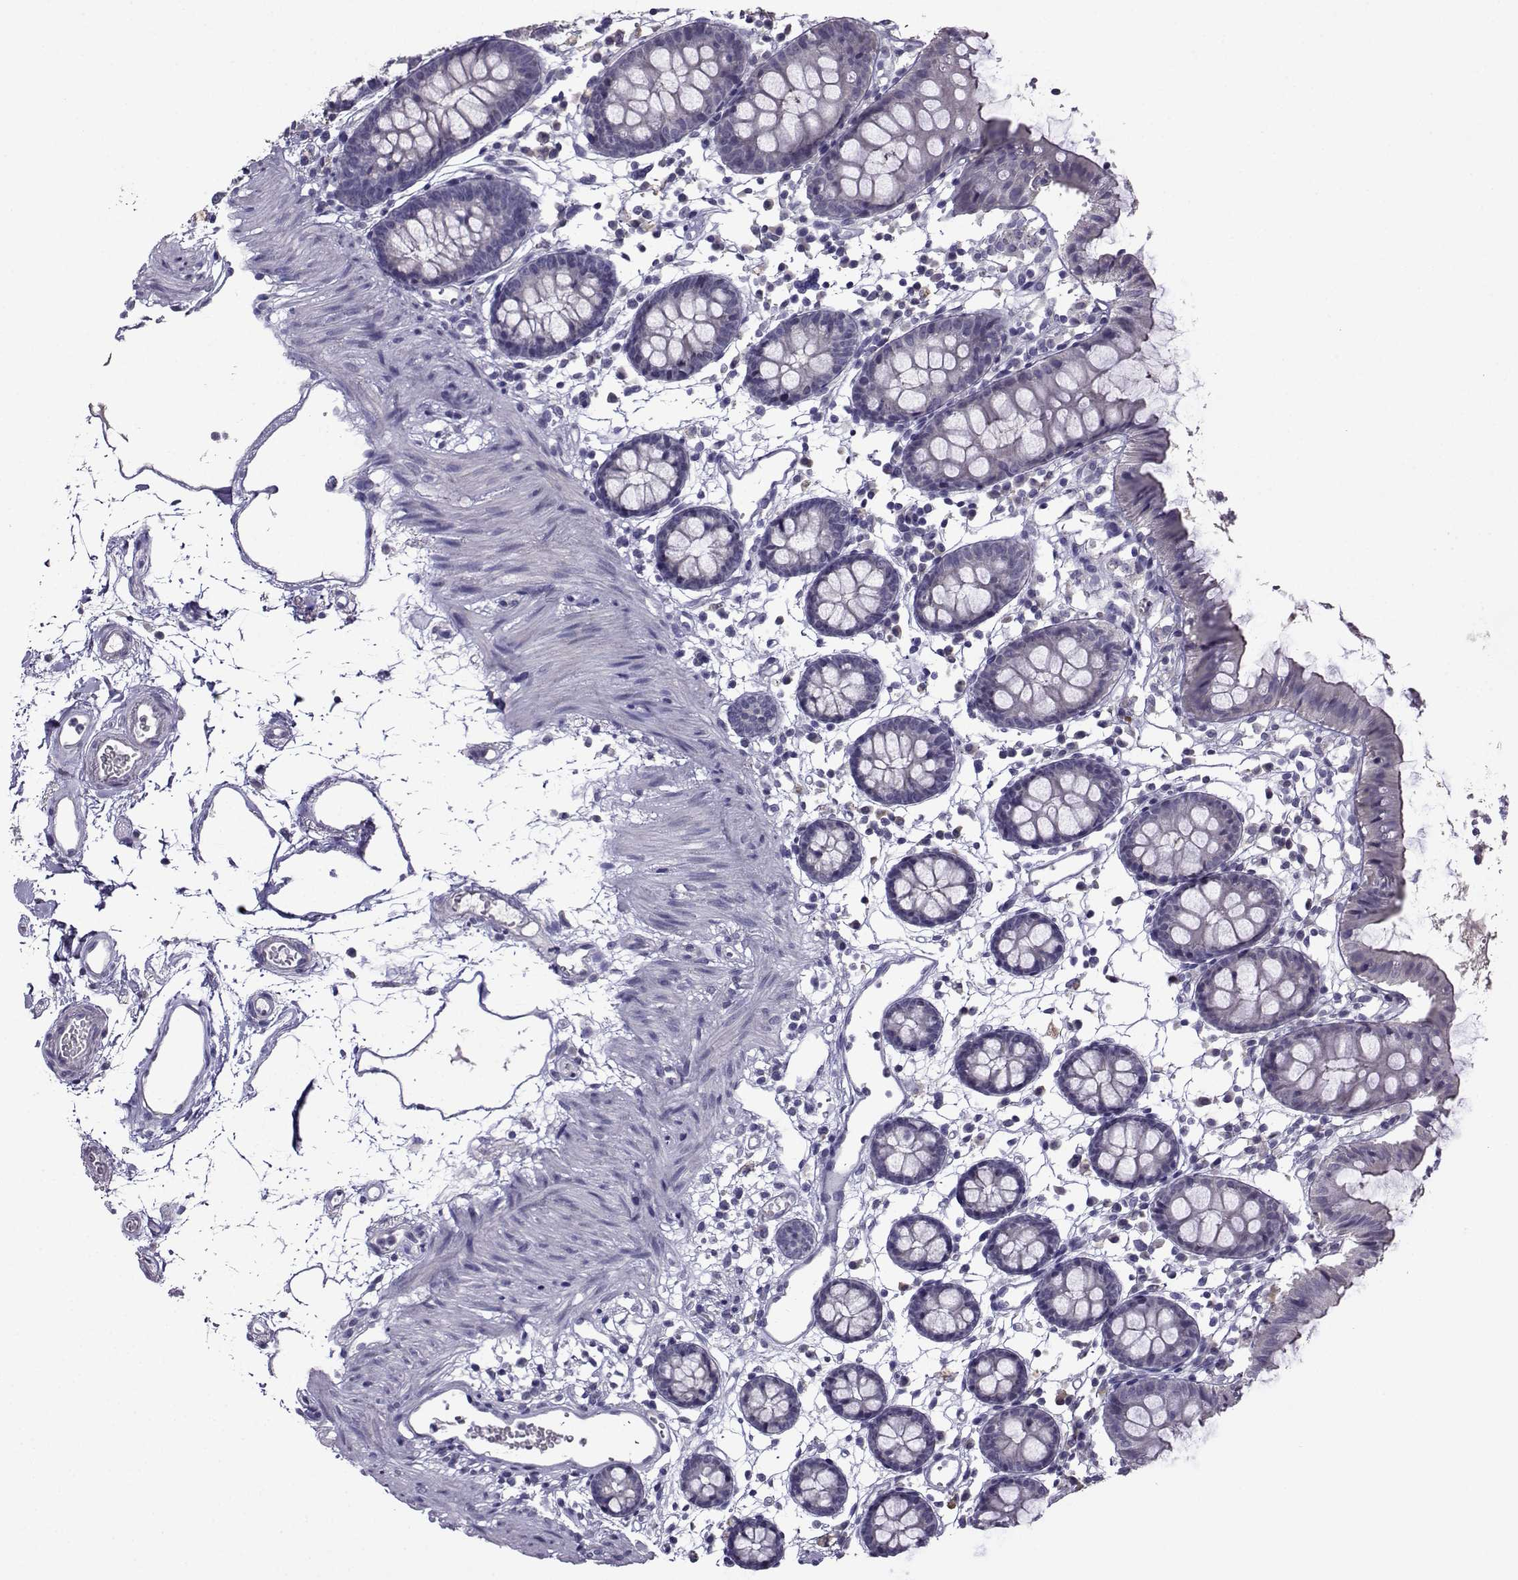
{"staining": {"intensity": "negative", "quantity": "none", "location": "none"}, "tissue": "colon", "cell_type": "Endothelial cells", "image_type": "normal", "snomed": [{"axis": "morphology", "description": "Normal tissue, NOS"}, {"axis": "topography", "description": "Colon"}], "caption": "Endothelial cells show no significant positivity in normal colon. (DAB (3,3'-diaminobenzidine) immunohistochemistry with hematoxylin counter stain).", "gene": "CRYBB1", "patient": {"sex": "female", "age": 84}}